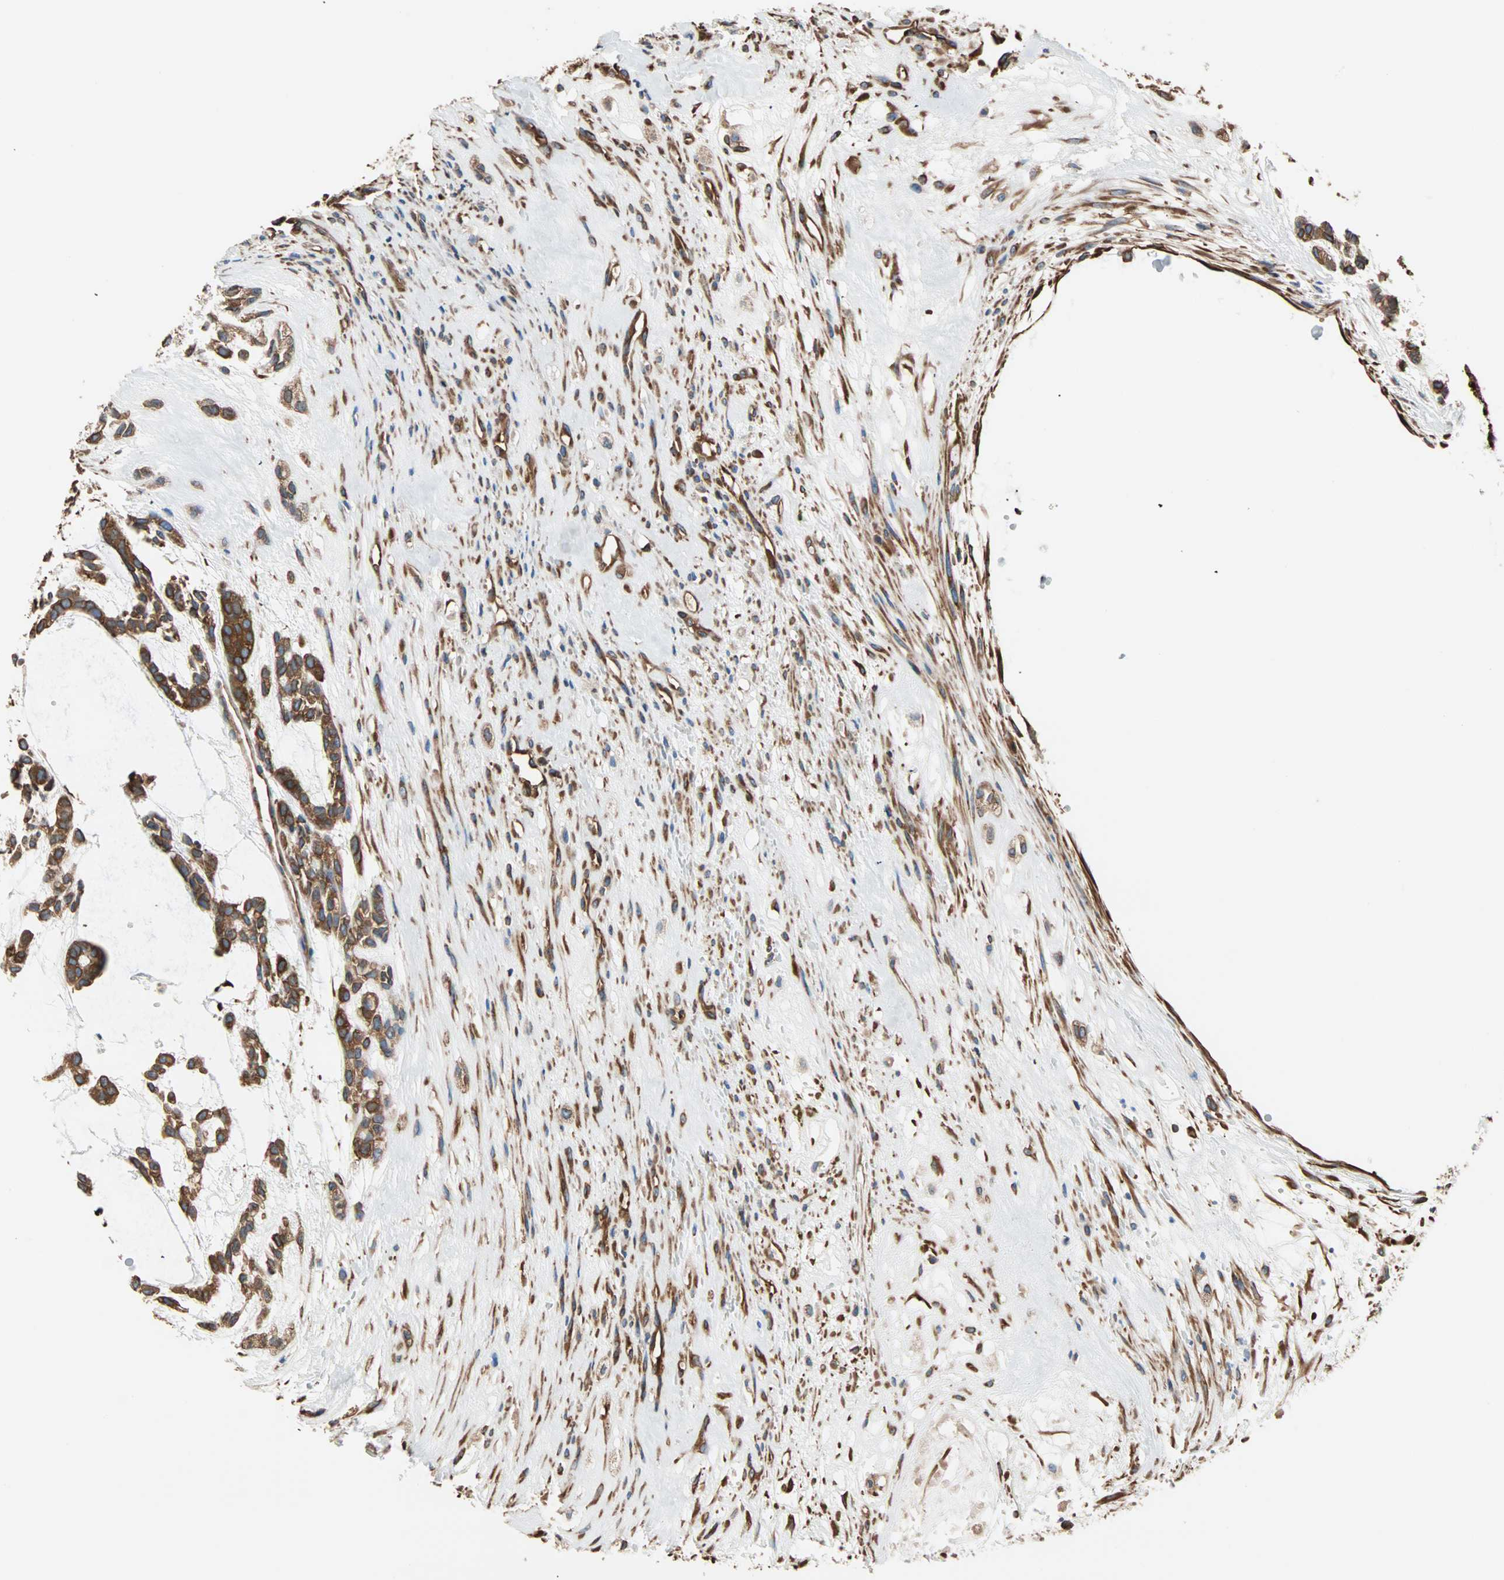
{"staining": {"intensity": "strong", "quantity": ">75%", "location": "cytoplasmic/membranous"}, "tissue": "head and neck cancer", "cell_type": "Tumor cells", "image_type": "cancer", "snomed": [{"axis": "morphology", "description": "Adenocarcinoma, NOS"}, {"axis": "morphology", "description": "Adenoma, NOS"}, {"axis": "topography", "description": "Head-Neck"}], "caption": "This is an image of immunohistochemistry (IHC) staining of head and neck cancer, which shows strong staining in the cytoplasmic/membranous of tumor cells.", "gene": "EEF2", "patient": {"sex": "female", "age": 55}}